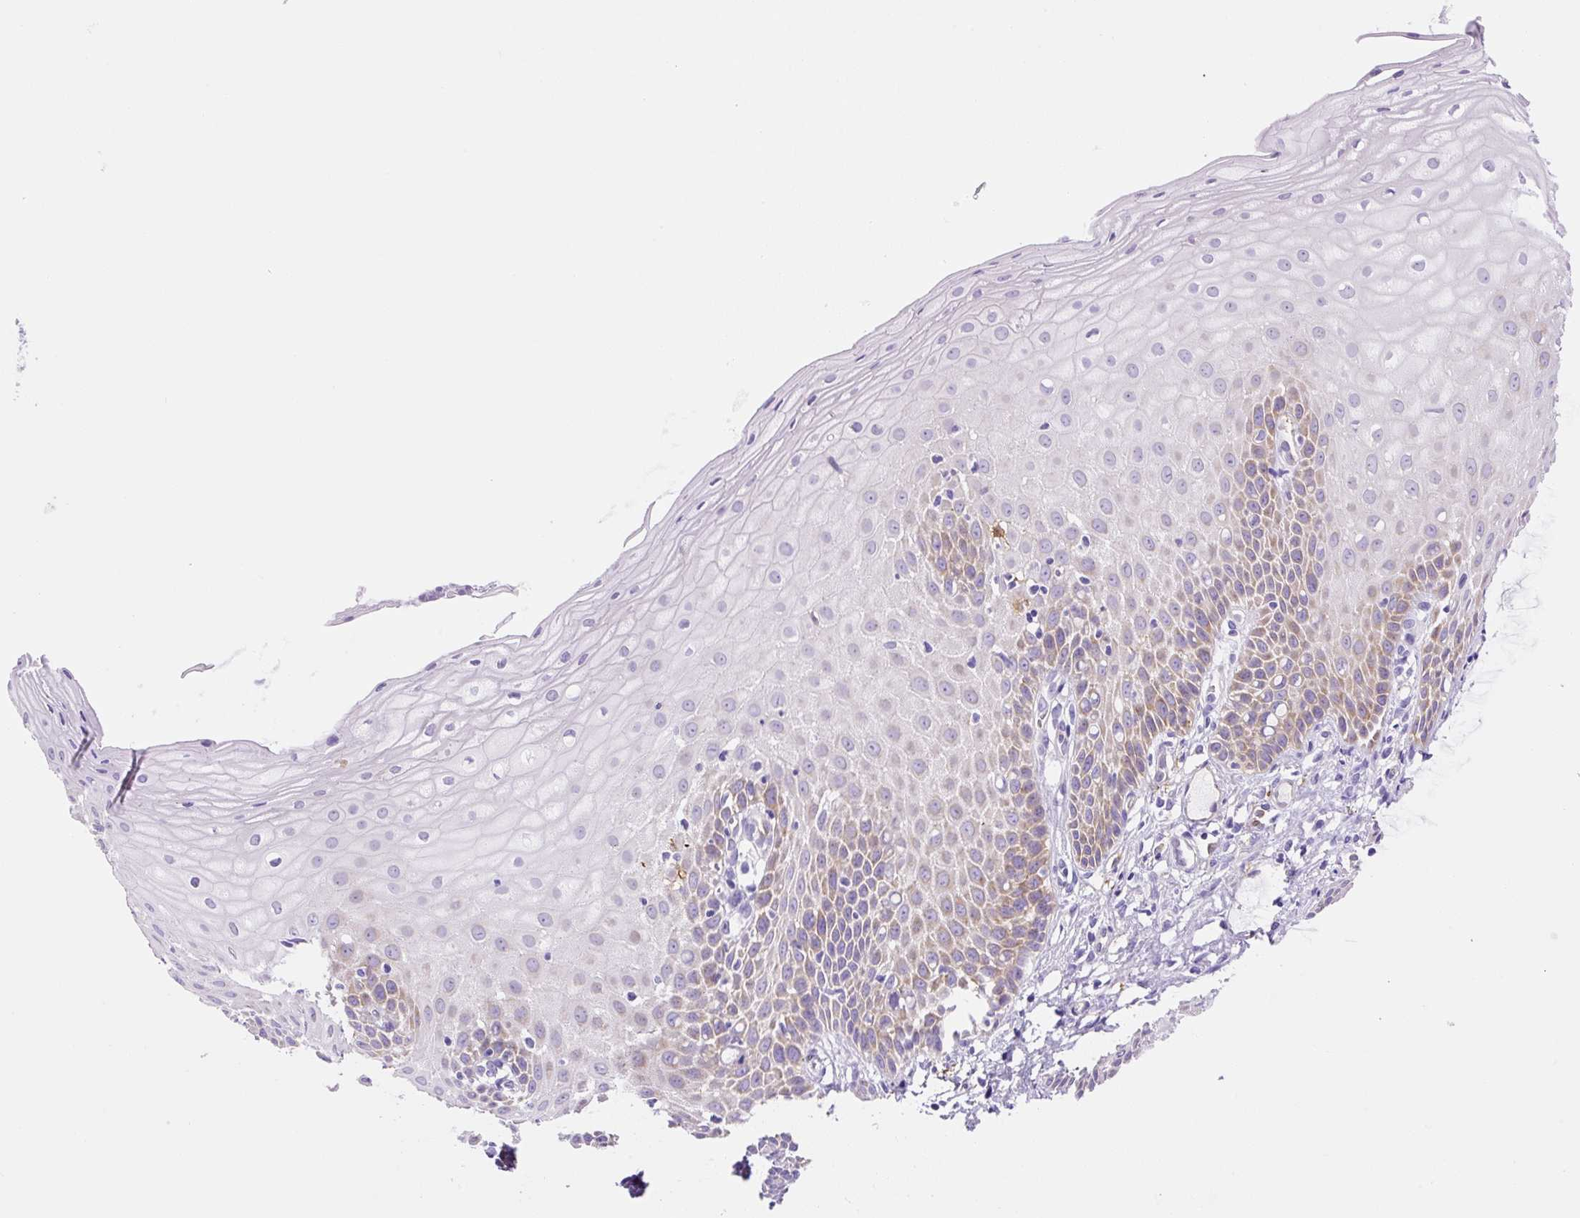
{"staining": {"intensity": "negative", "quantity": "none", "location": "none"}, "tissue": "cervix", "cell_type": "Glandular cells", "image_type": "normal", "snomed": [{"axis": "morphology", "description": "Normal tissue, NOS"}, {"axis": "topography", "description": "Cervix"}], "caption": "High magnification brightfield microscopy of unremarkable cervix stained with DAB (brown) and counterstained with hematoxylin (blue): glandular cells show no significant positivity. Nuclei are stained in blue.", "gene": "ASB4", "patient": {"sex": "female", "age": 36}}